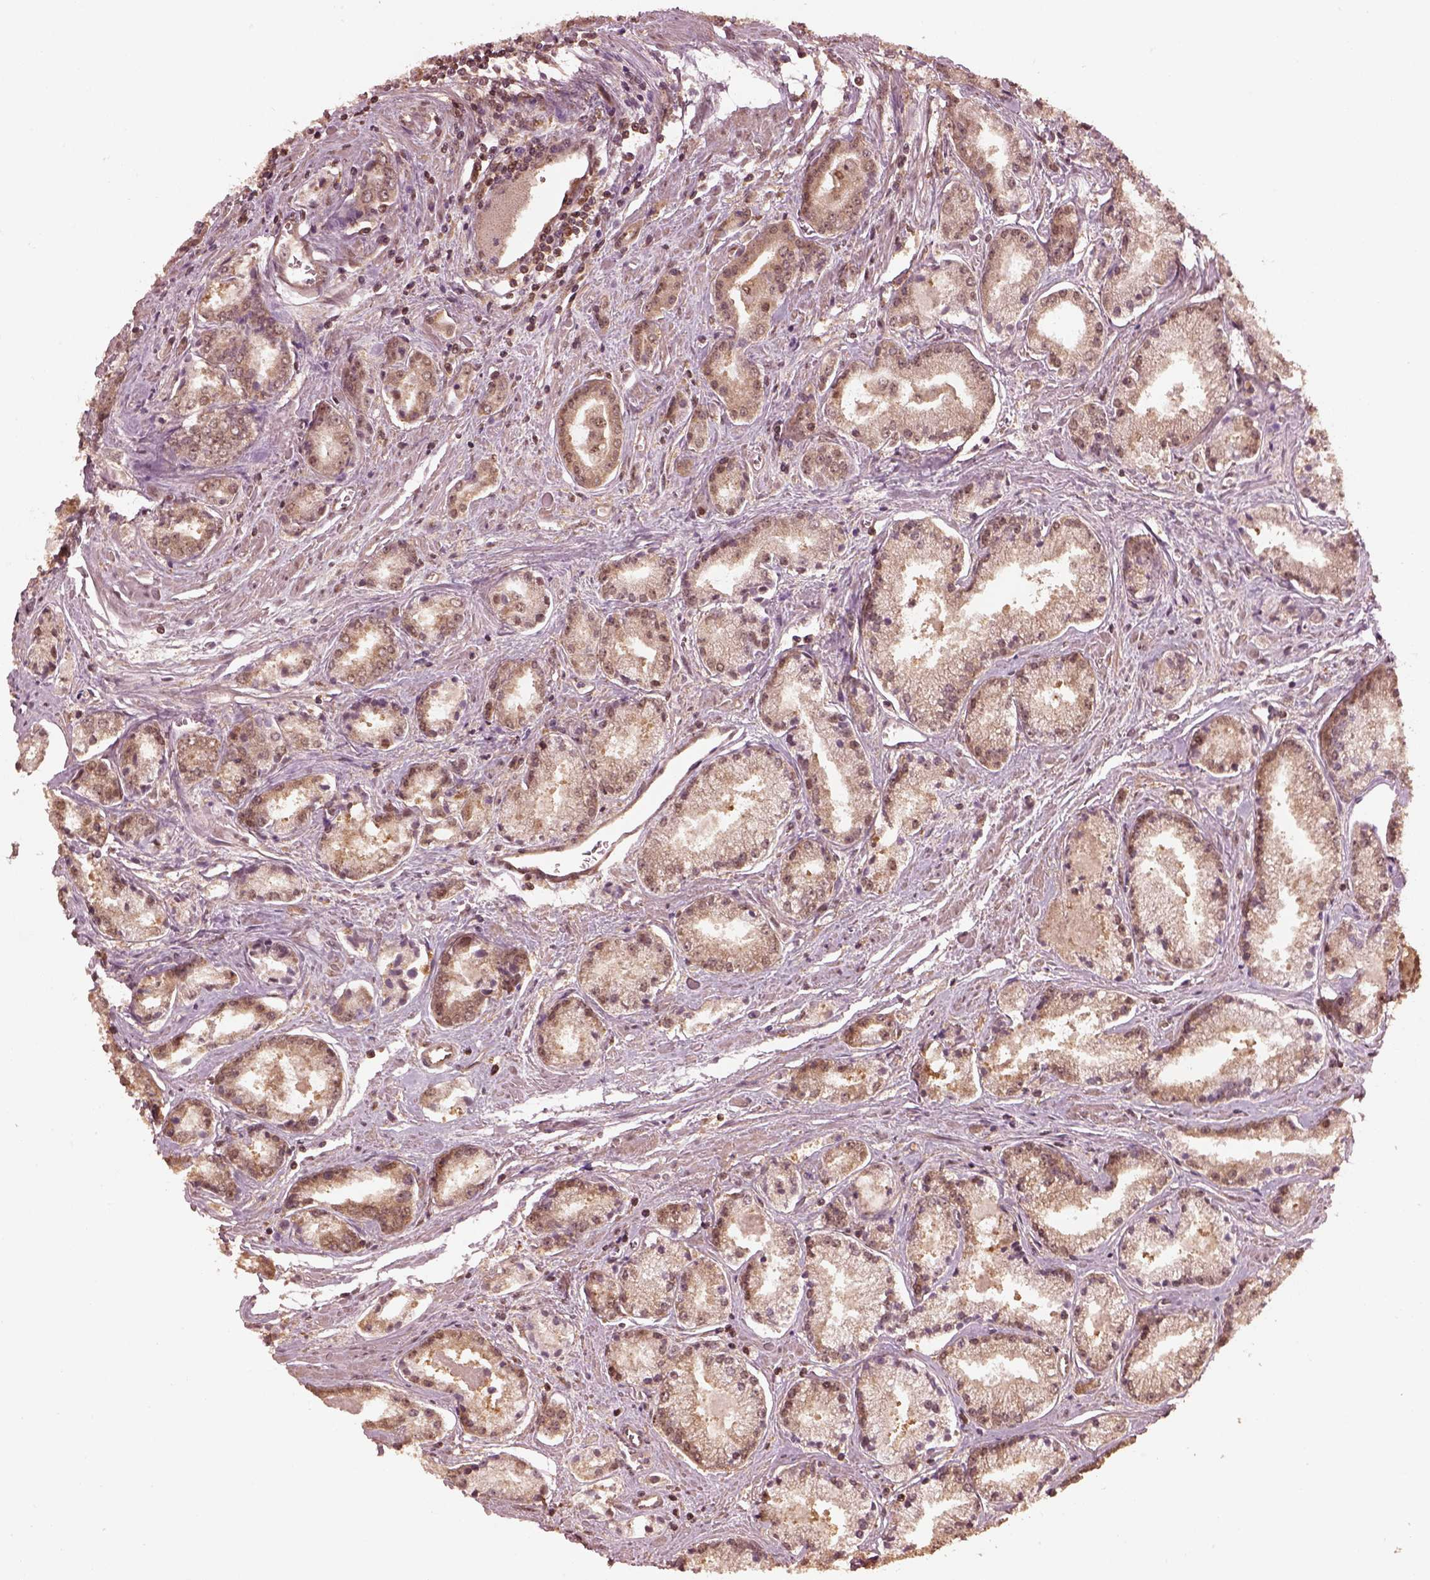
{"staining": {"intensity": "weak", "quantity": "25%-75%", "location": "cytoplasmic/membranous"}, "tissue": "prostate cancer", "cell_type": "Tumor cells", "image_type": "cancer", "snomed": [{"axis": "morphology", "description": "Adenocarcinoma, NOS"}, {"axis": "topography", "description": "Prostate"}], "caption": "DAB (3,3'-diaminobenzidine) immunohistochemical staining of prostate adenocarcinoma shows weak cytoplasmic/membranous protein positivity in about 25%-75% of tumor cells. The staining was performed using DAB (3,3'-diaminobenzidine) to visualize the protein expression in brown, while the nuclei were stained in blue with hematoxylin (Magnification: 20x).", "gene": "PSMC5", "patient": {"sex": "male", "age": 72}}